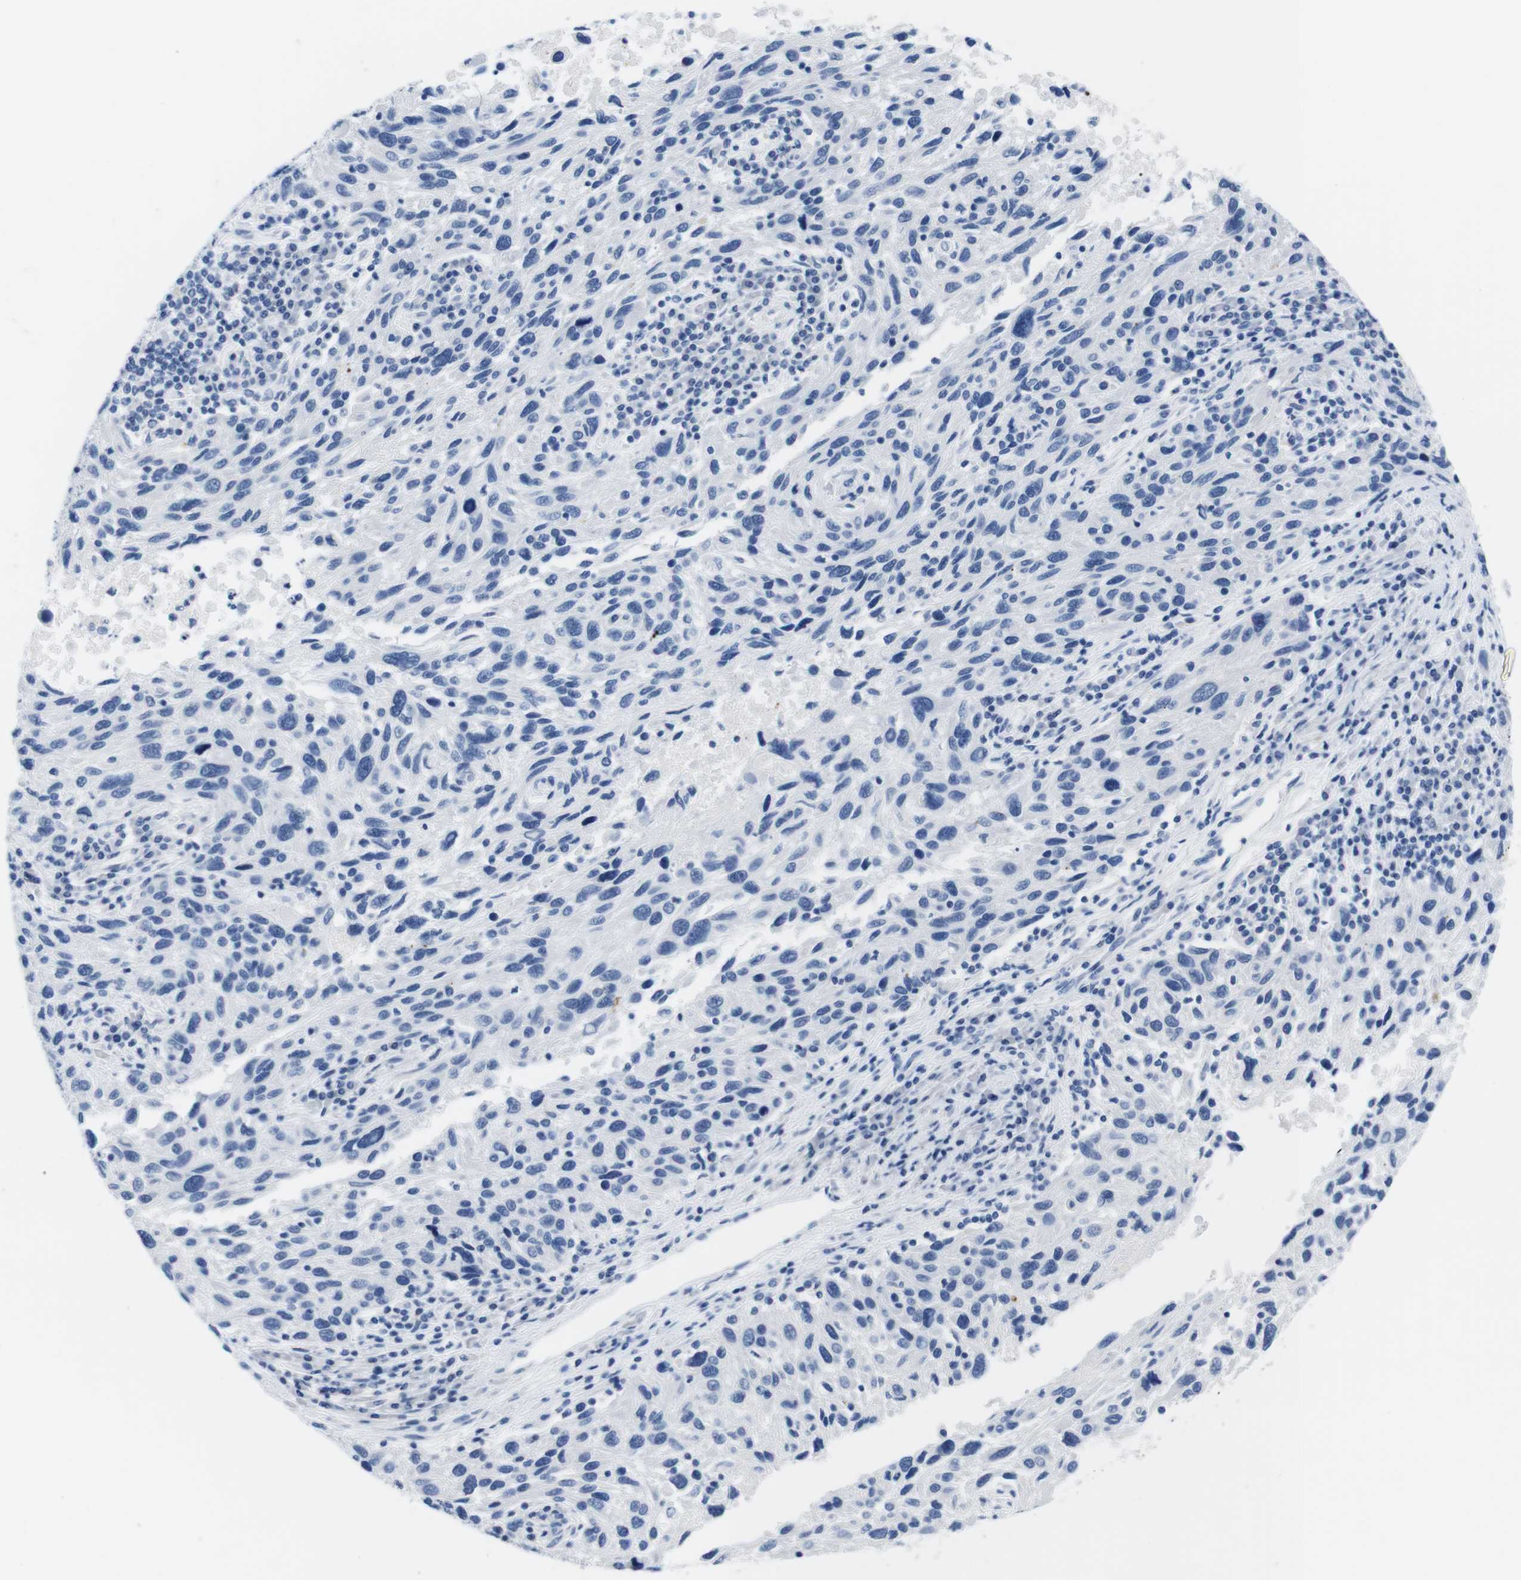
{"staining": {"intensity": "negative", "quantity": "none", "location": "none"}, "tissue": "melanoma", "cell_type": "Tumor cells", "image_type": "cancer", "snomed": [{"axis": "morphology", "description": "Malignant melanoma, NOS"}, {"axis": "topography", "description": "Skin"}], "caption": "Melanoma was stained to show a protein in brown. There is no significant expression in tumor cells.", "gene": "MAP6", "patient": {"sex": "male", "age": 53}}